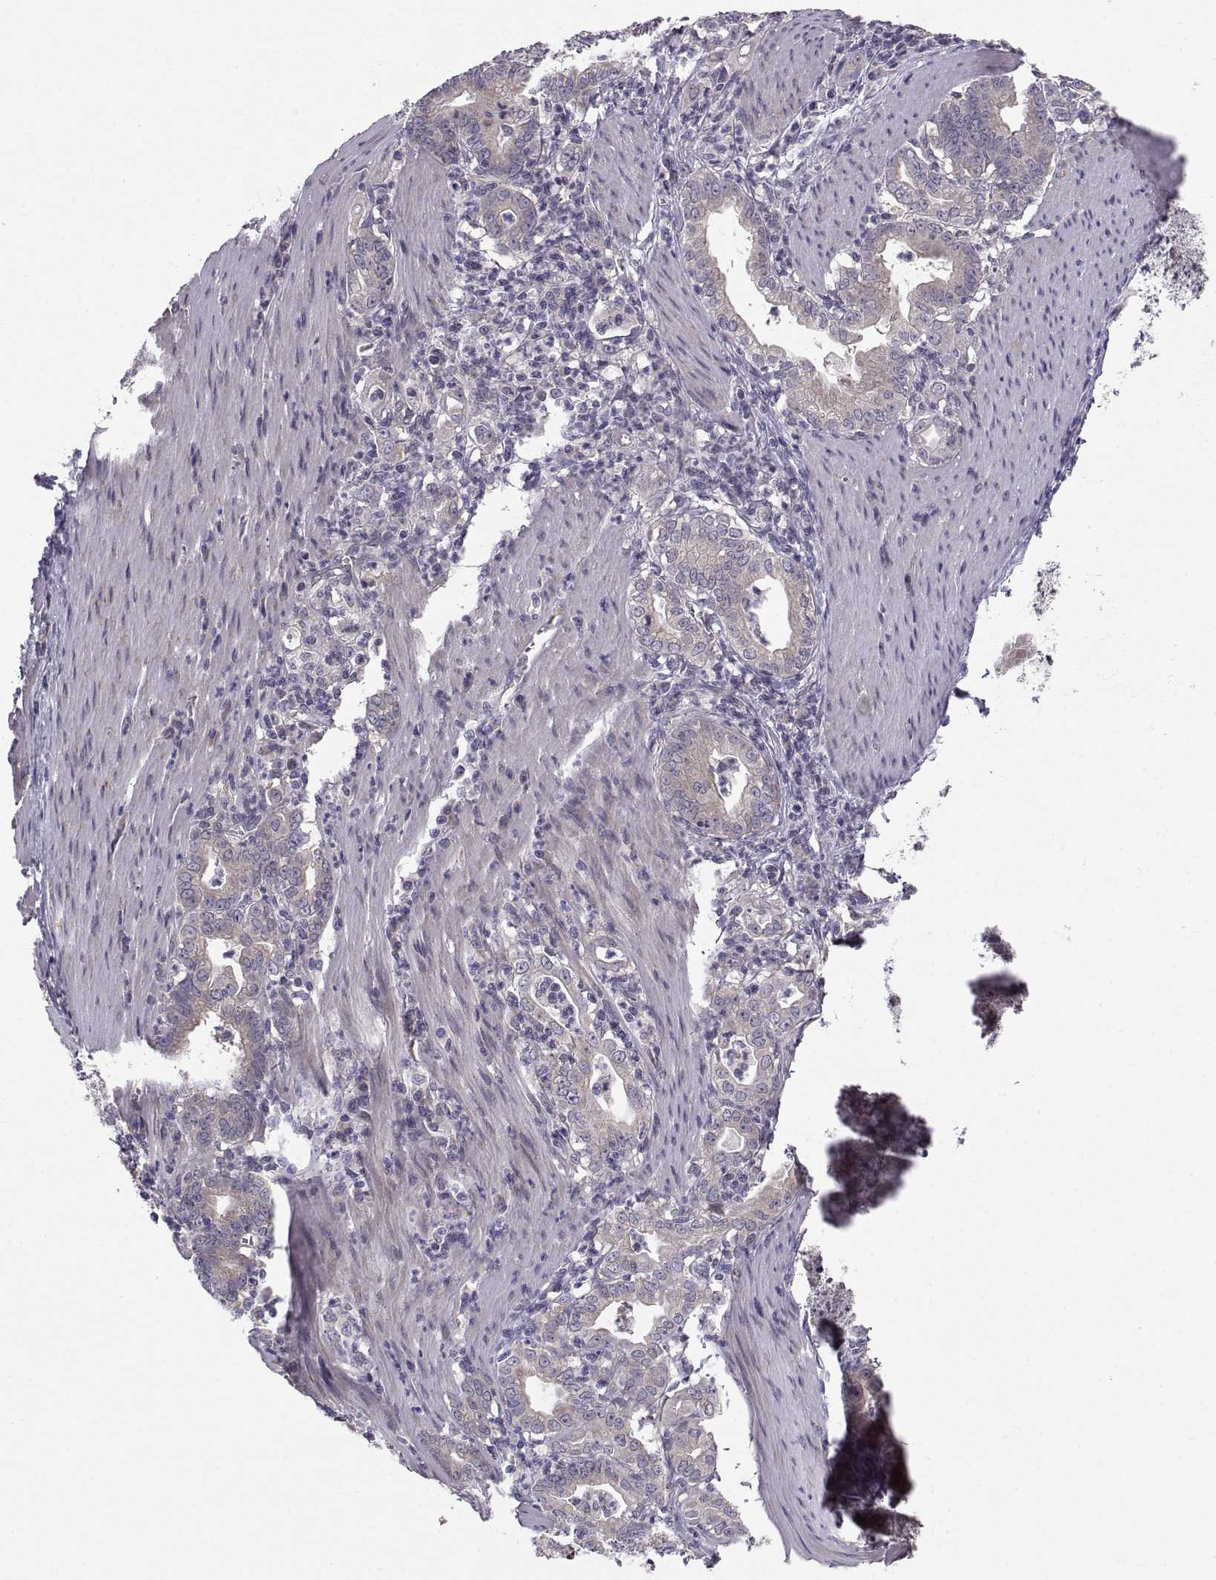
{"staining": {"intensity": "negative", "quantity": "none", "location": "none"}, "tissue": "stomach cancer", "cell_type": "Tumor cells", "image_type": "cancer", "snomed": [{"axis": "morphology", "description": "Adenocarcinoma, NOS"}, {"axis": "topography", "description": "Stomach, upper"}], "caption": "The photomicrograph shows no staining of tumor cells in stomach adenocarcinoma.", "gene": "PEX5L", "patient": {"sex": "female", "age": 79}}